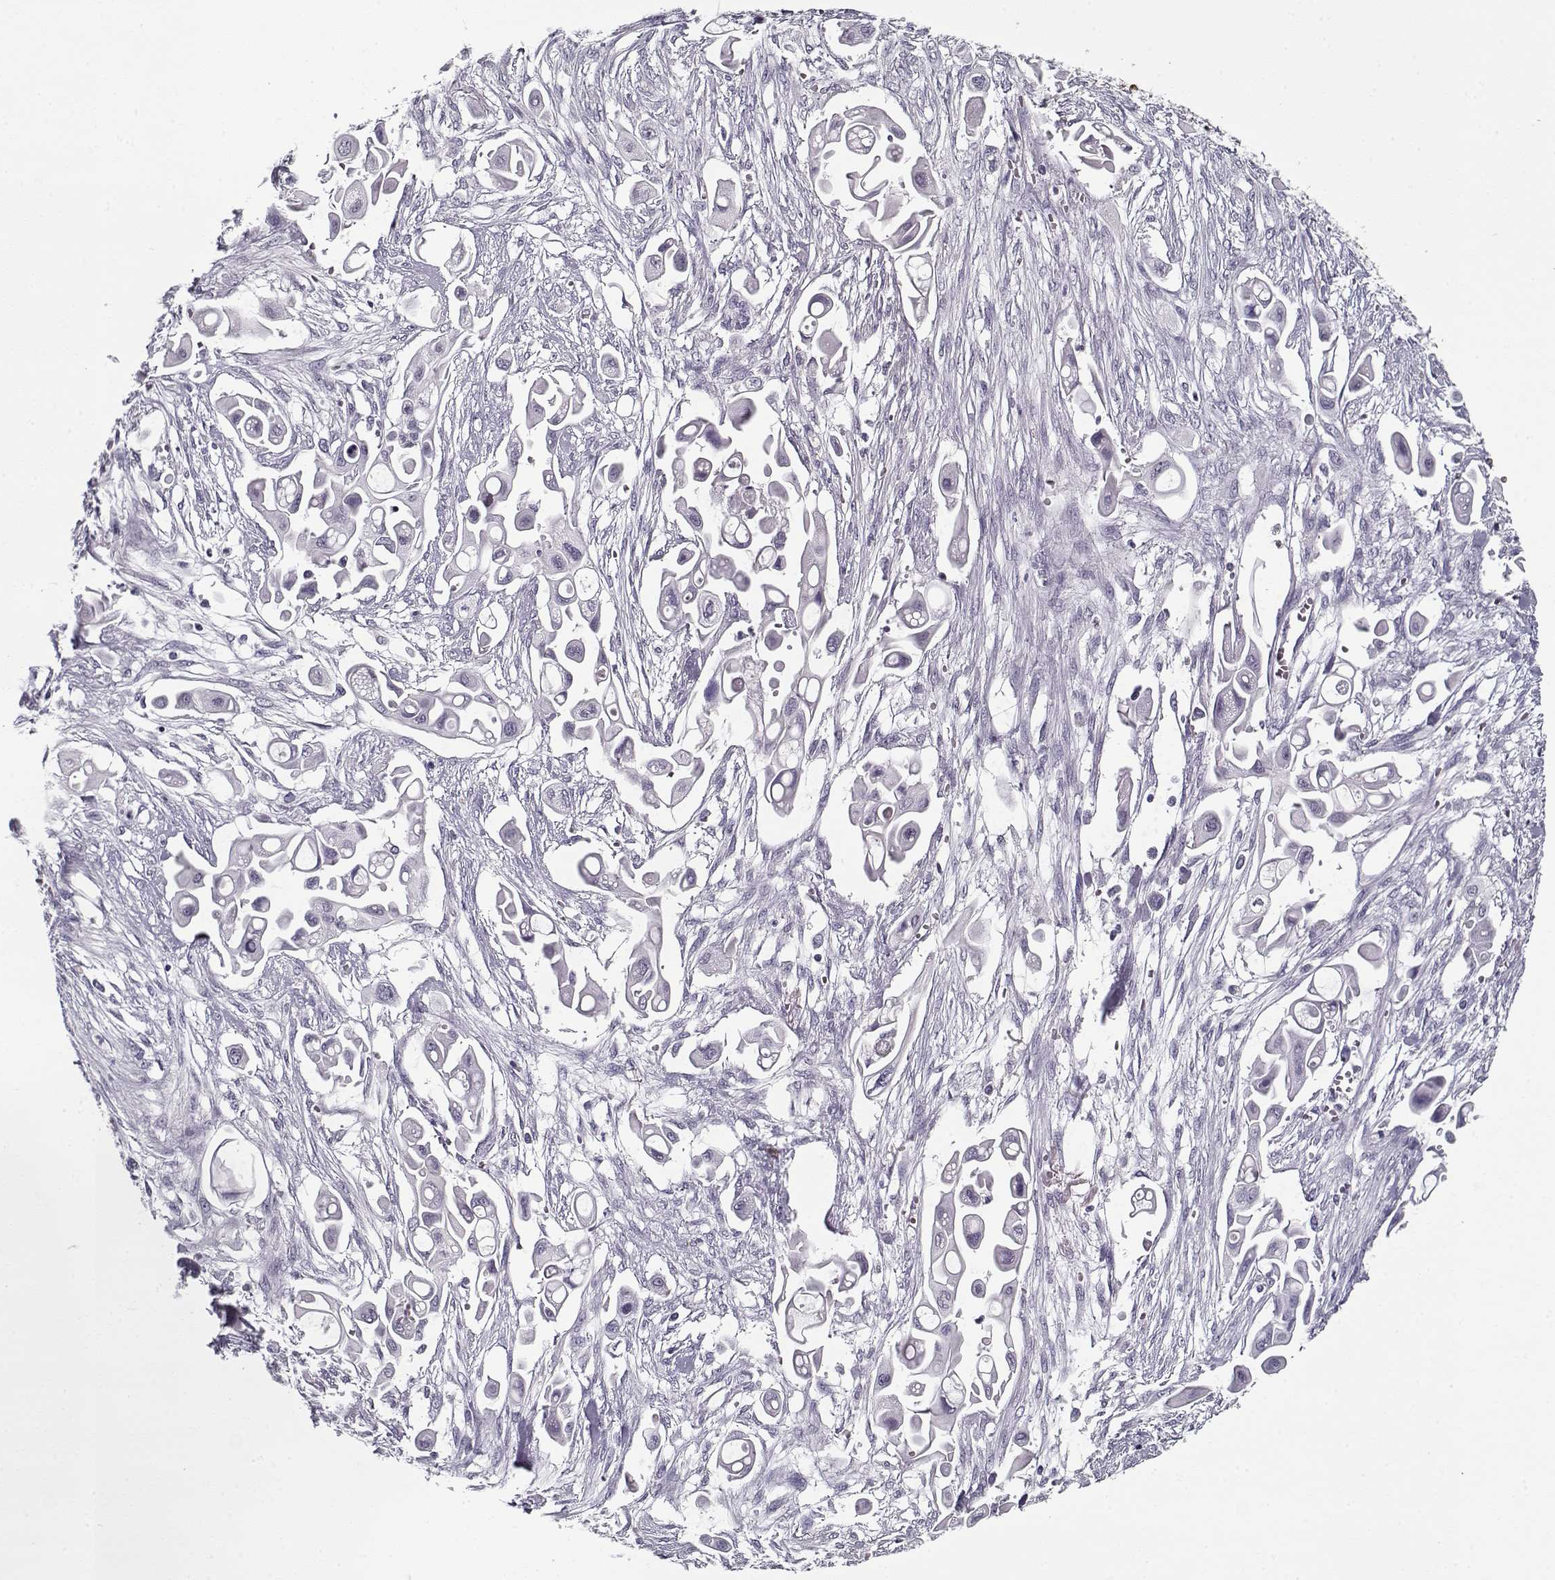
{"staining": {"intensity": "negative", "quantity": "none", "location": "none"}, "tissue": "pancreatic cancer", "cell_type": "Tumor cells", "image_type": "cancer", "snomed": [{"axis": "morphology", "description": "Adenocarcinoma, NOS"}, {"axis": "topography", "description": "Pancreas"}], "caption": "IHC micrograph of human pancreatic cancer stained for a protein (brown), which demonstrates no expression in tumor cells. (Stains: DAB (3,3'-diaminobenzidine) IHC with hematoxylin counter stain, Microscopy: brightfield microscopy at high magnification).", "gene": "SPACA9", "patient": {"sex": "male", "age": 50}}